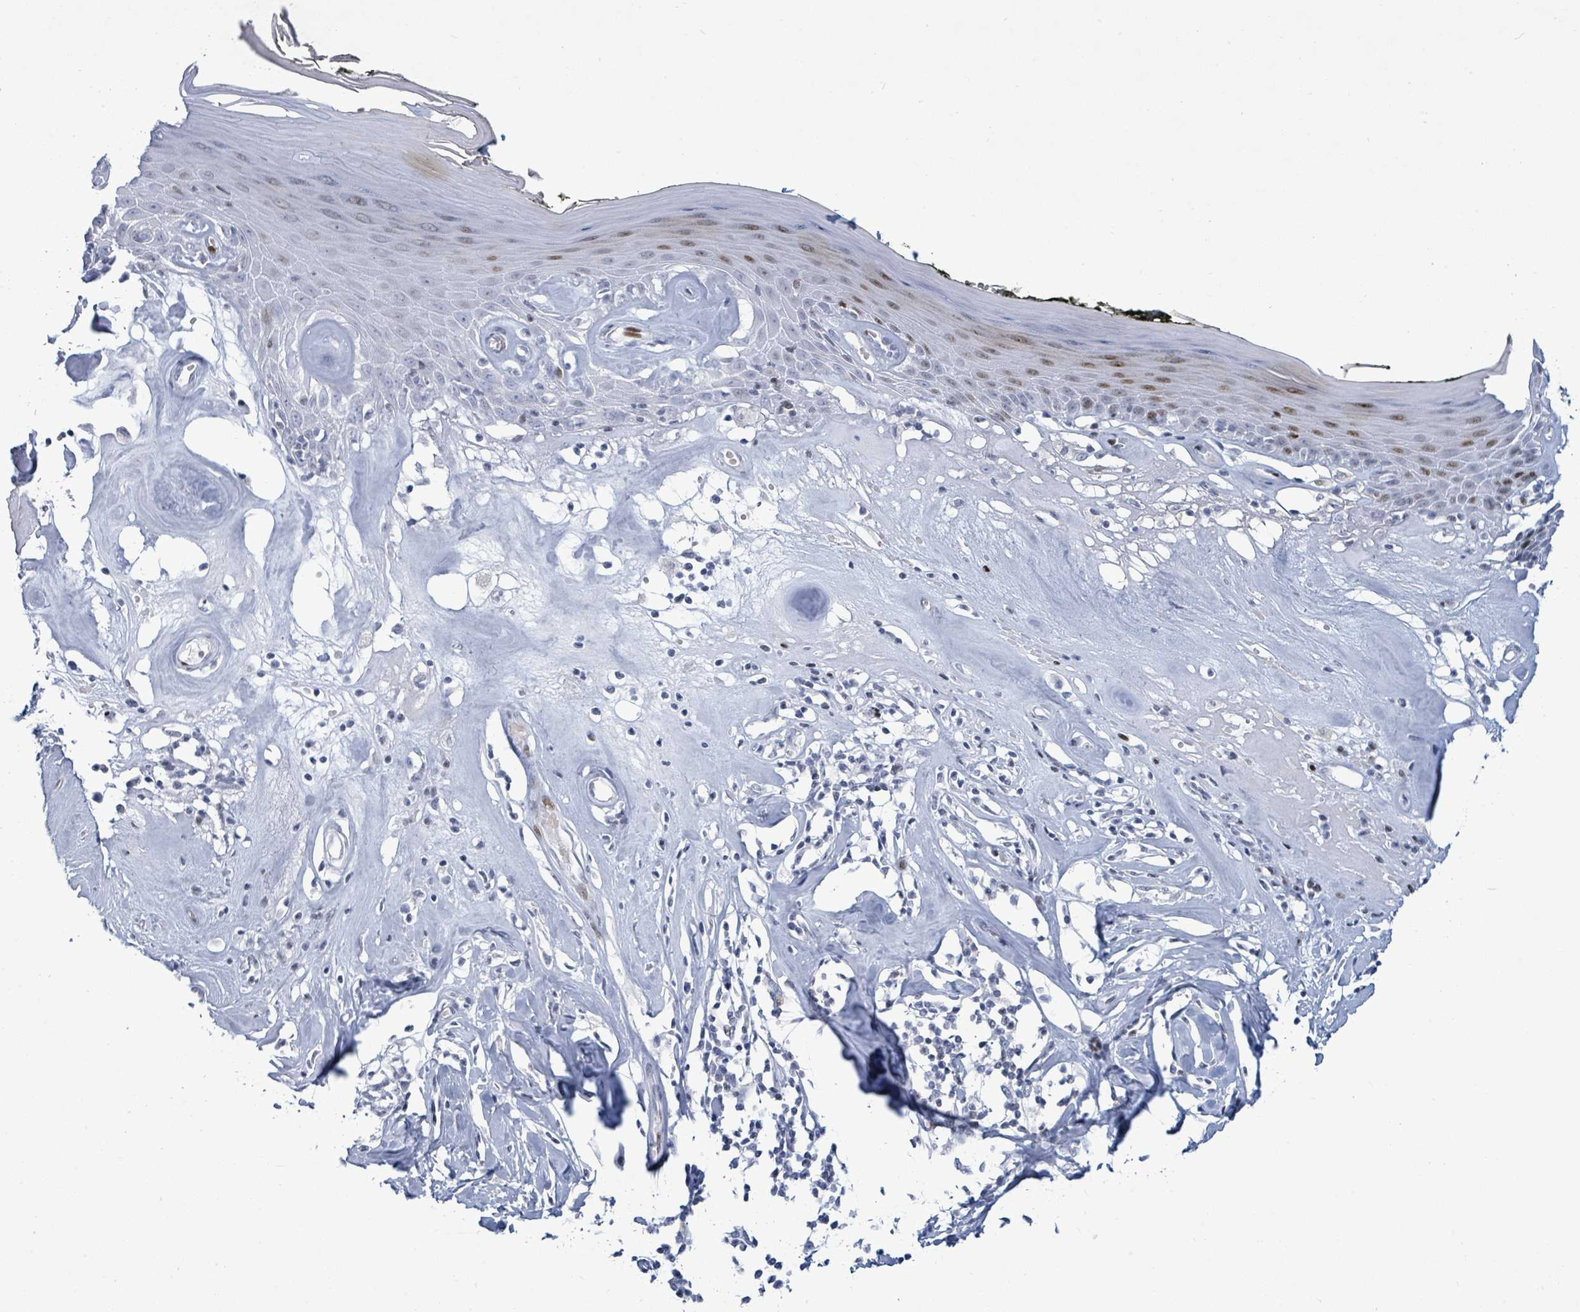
{"staining": {"intensity": "moderate", "quantity": "25%-75%", "location": "nuclear"}, "tissue": "skin", "cell_type": "Epidermal cells", "image_type": "normal", "snomed": [{"axis": "morphology", "description": "Normal tissue, NOS"}, {"axis": "morphology", "description": "Inflammation, NOS"}, {"axis": "topography", "description": "Vulva"}], "caption": "The photomicrograph exhibits a brown stain indicating the presence of a protein in the nuclear of epidermal cells in skin.", "gene": "MALL", "patient": {"sex": "female", "age": 84}}